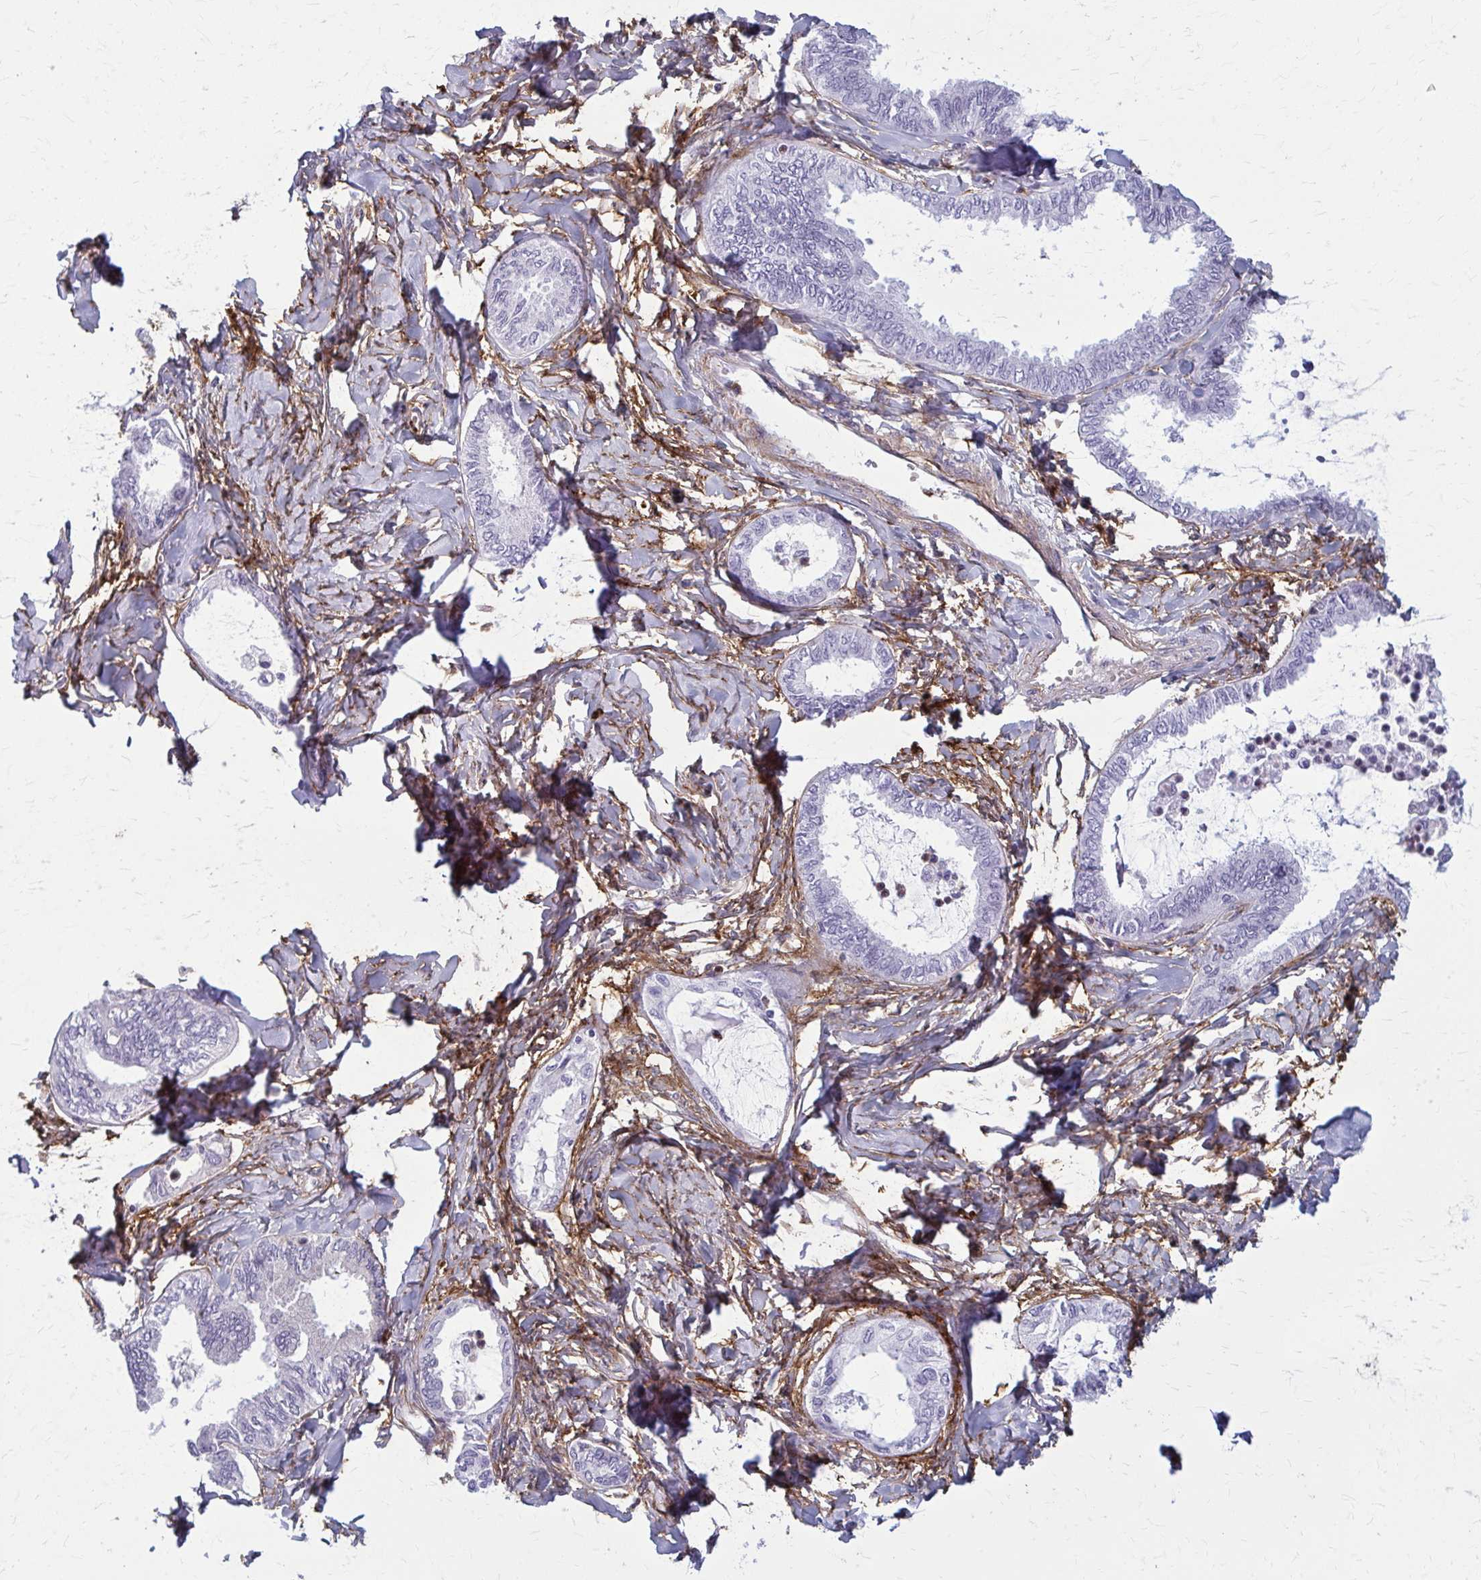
{"staining": {"intensity": "negative", "quantity": "none", "location": "none"}, "tissue": "ovarian cancer", "cell_type": "Tumor cells", "image_type": "cancer", "snomed": [{"axis": "morphology", "description": "Carcinoma, endometroid"}, {"axis": "topography", "description": "Ovary"}], "caption": "Histopathology image shows no protein positivity in tumor cells of ovarian cancer (endometroid carcinoma) tissue.", "gene": "AKAP12", "patient": {"sex": "female", "age": 70}}